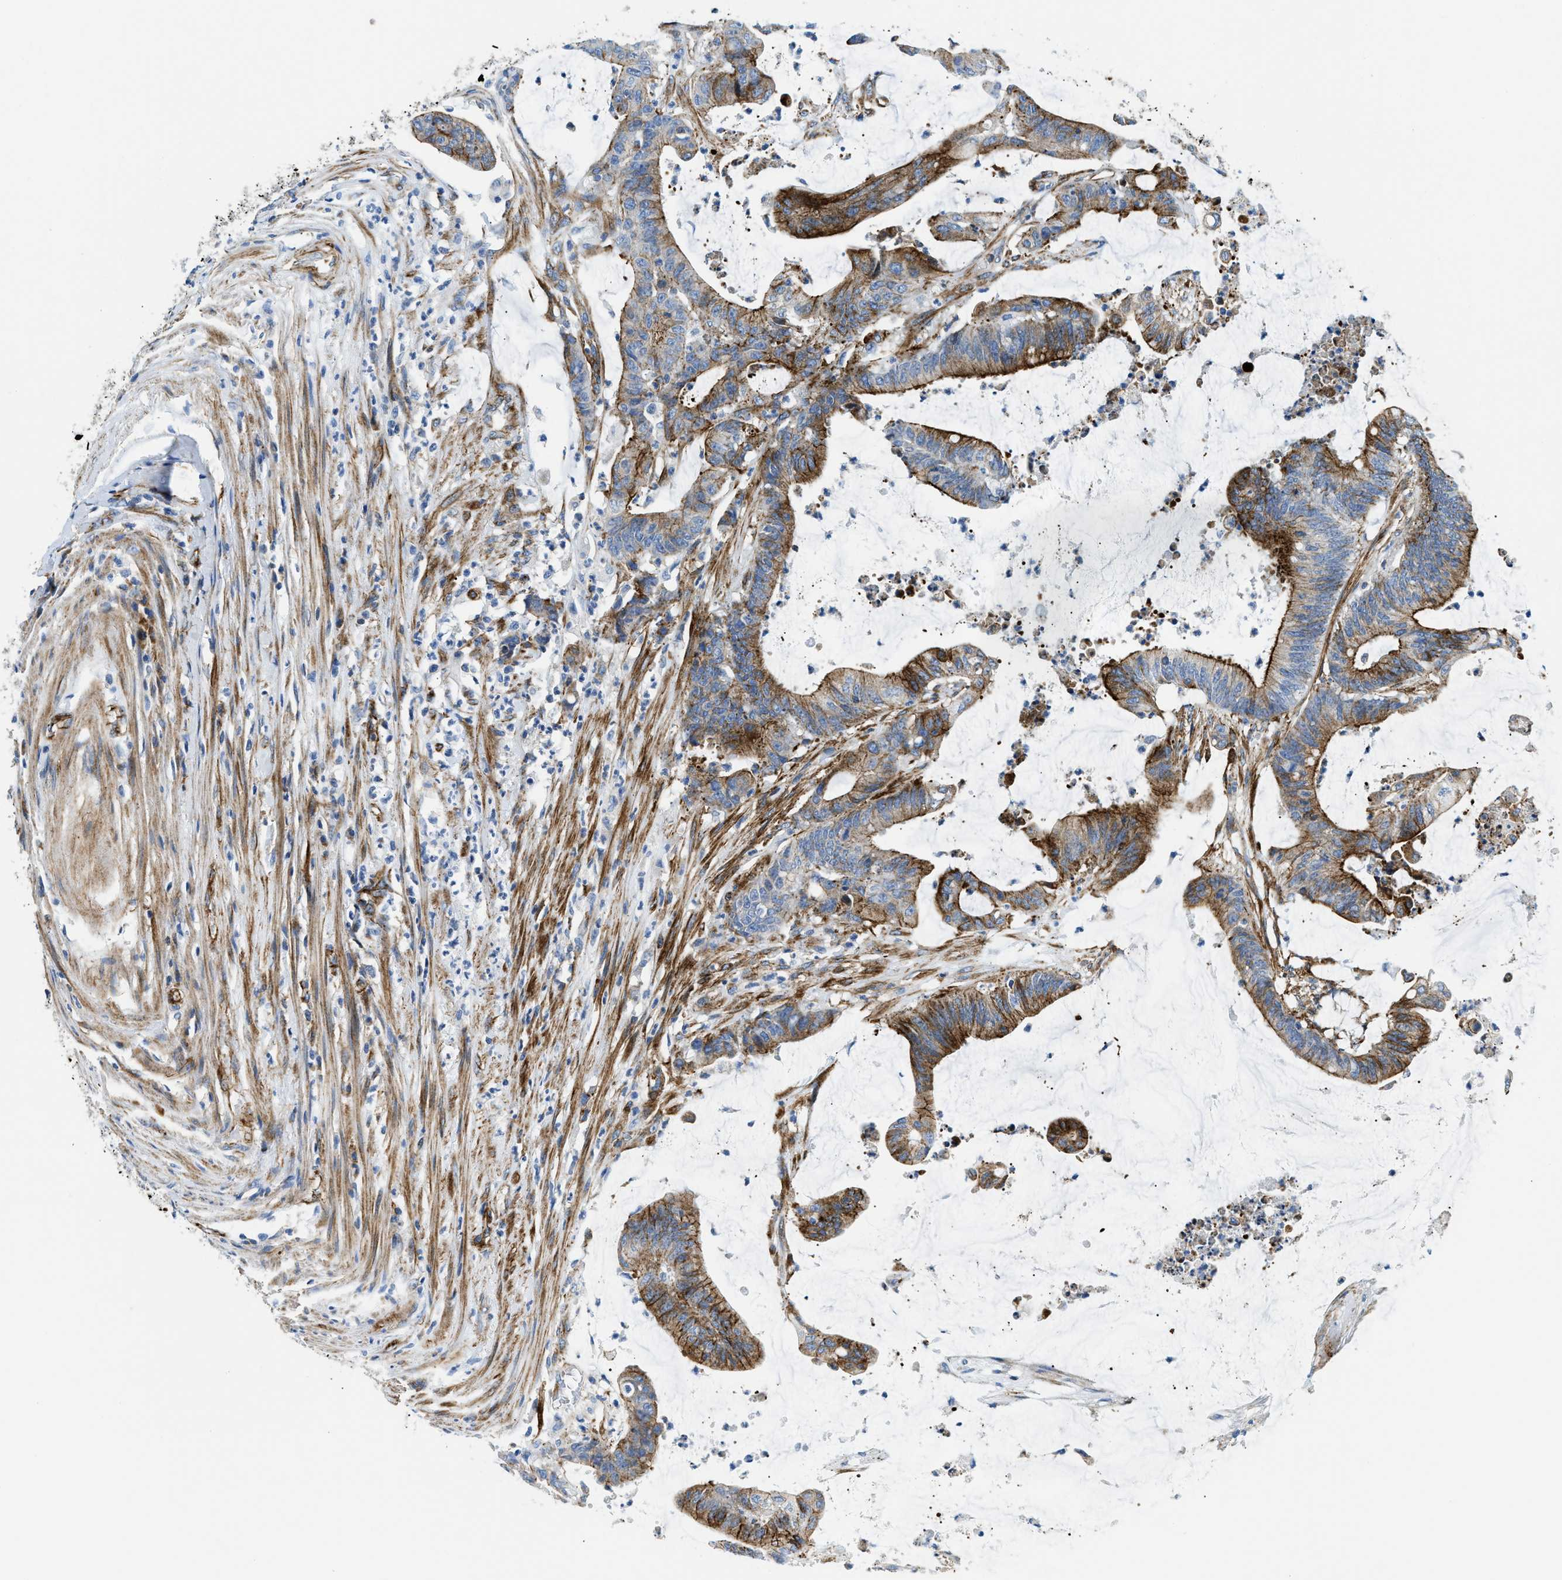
{"staining": {"intensity": "strong", "quantity": "25%-75%", "location": "cytoplasmic/membranous"}, "tissue": "colorectal cancer", "cell_type": "Tumor cells", "image_type": "cancer", "snomed": [{"axis": "morphology", "description": "Adenocarcinoma, NOS"}, {"axis": "topography", "description": "Rectum"}], "caption": "Approximately 25%-75% of tumor cells in human colorectal cancer reveal strong cytoplasmic/membranous protein staining as visualized by brown immunohistochemical staining.", "gene": "CUTA", "patient": {"sex": "female", "age": 66}}